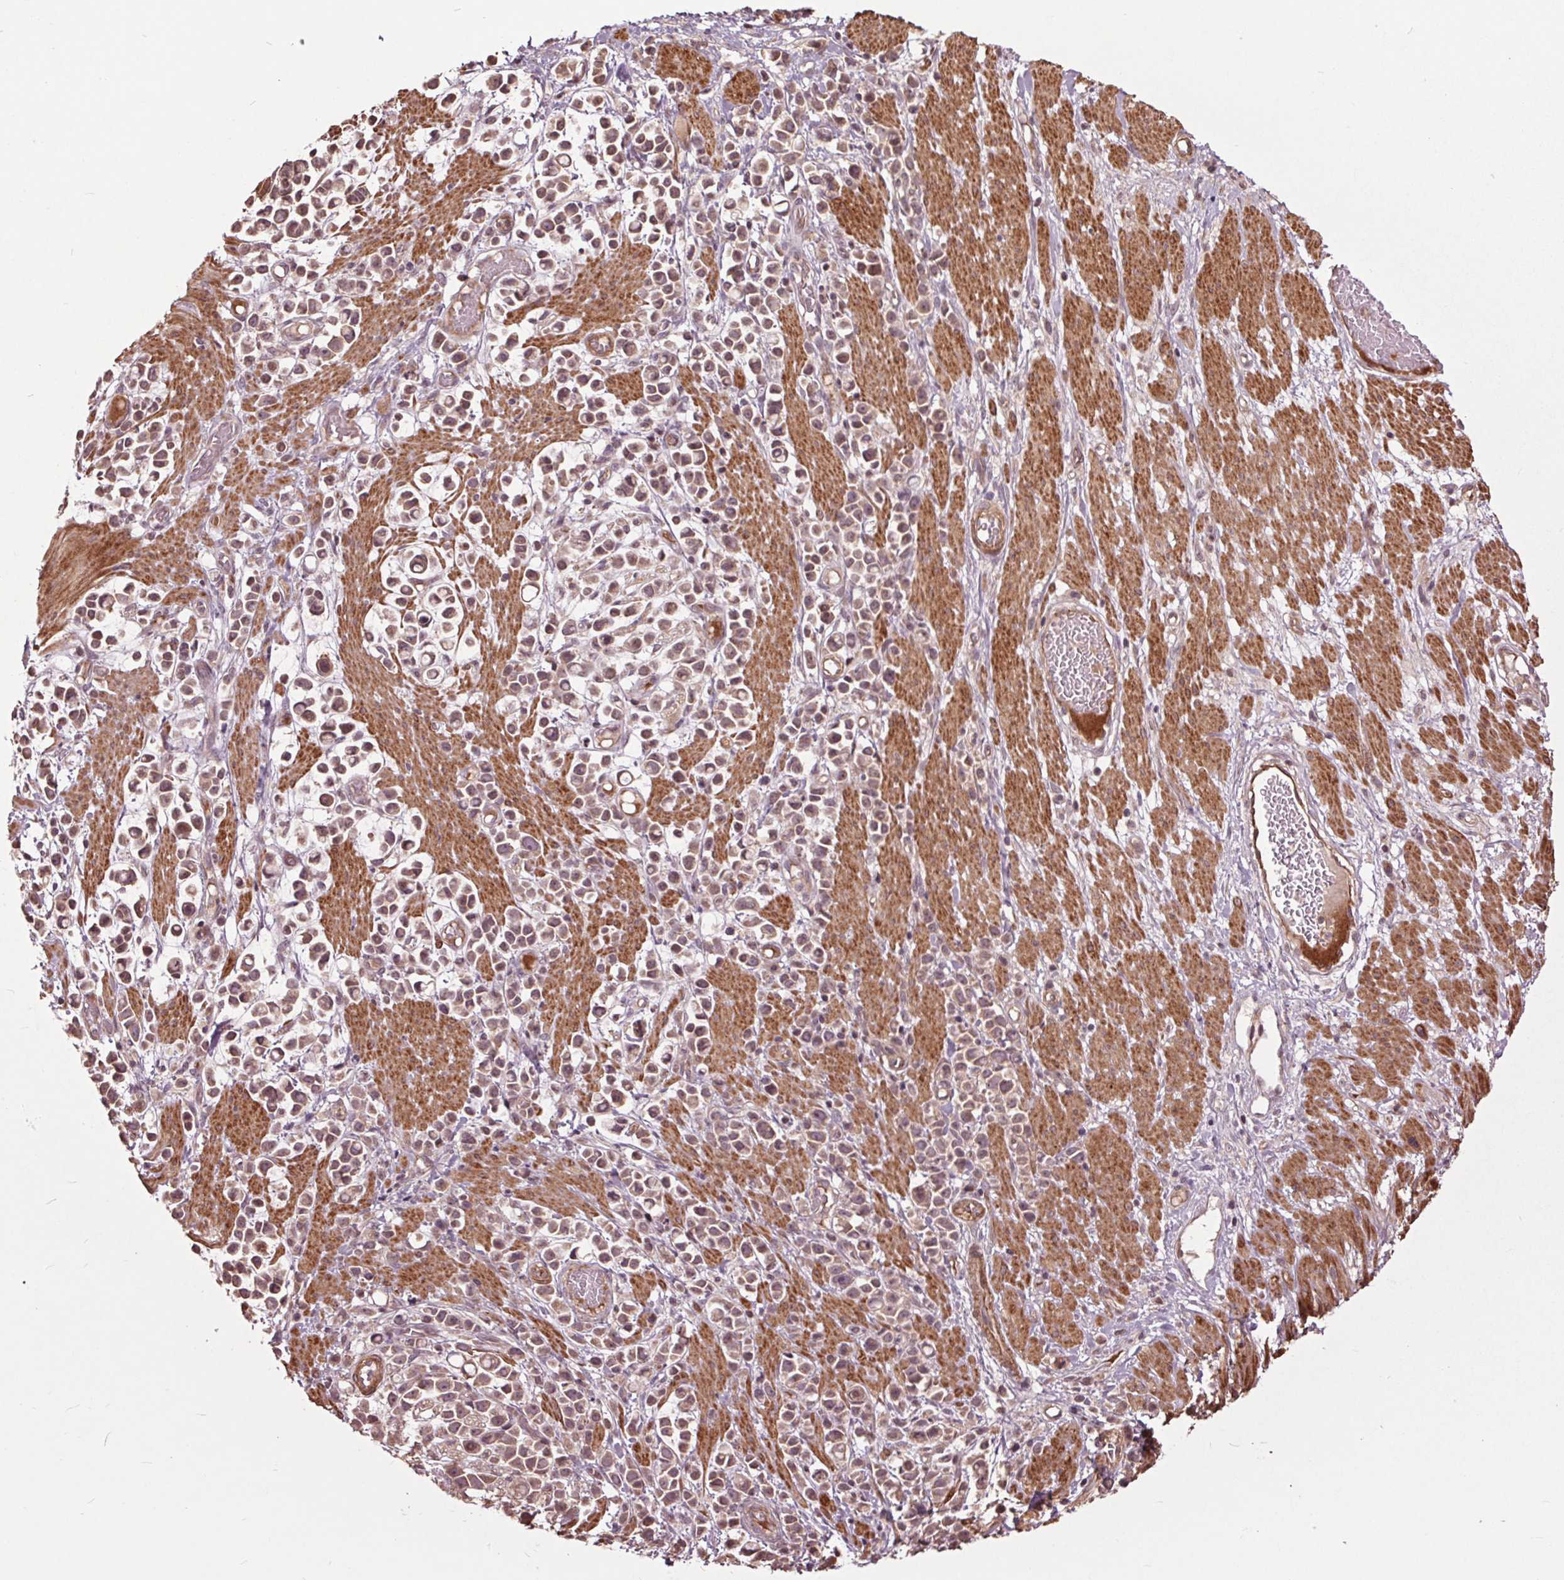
{"staining": {"intensity": "weak", "quantity": ">75%", "location": "cytoplasmic/membranous,nuclear"}, "tissue": "stomach cancer", "cell_type": "Tumor cells", "image_type": "cancer", "snomed": [{"axis": "morphology", "description": "Adenocarcinoma, NOS"}, {"axis": "topography", "description": "Stomach"}], "caption": "Human stomach cancer stained with a protein marker exhibits weak staining in tumor cells.", "gene": "CEP95", "patient": {"sex": "male", "age": 82}}